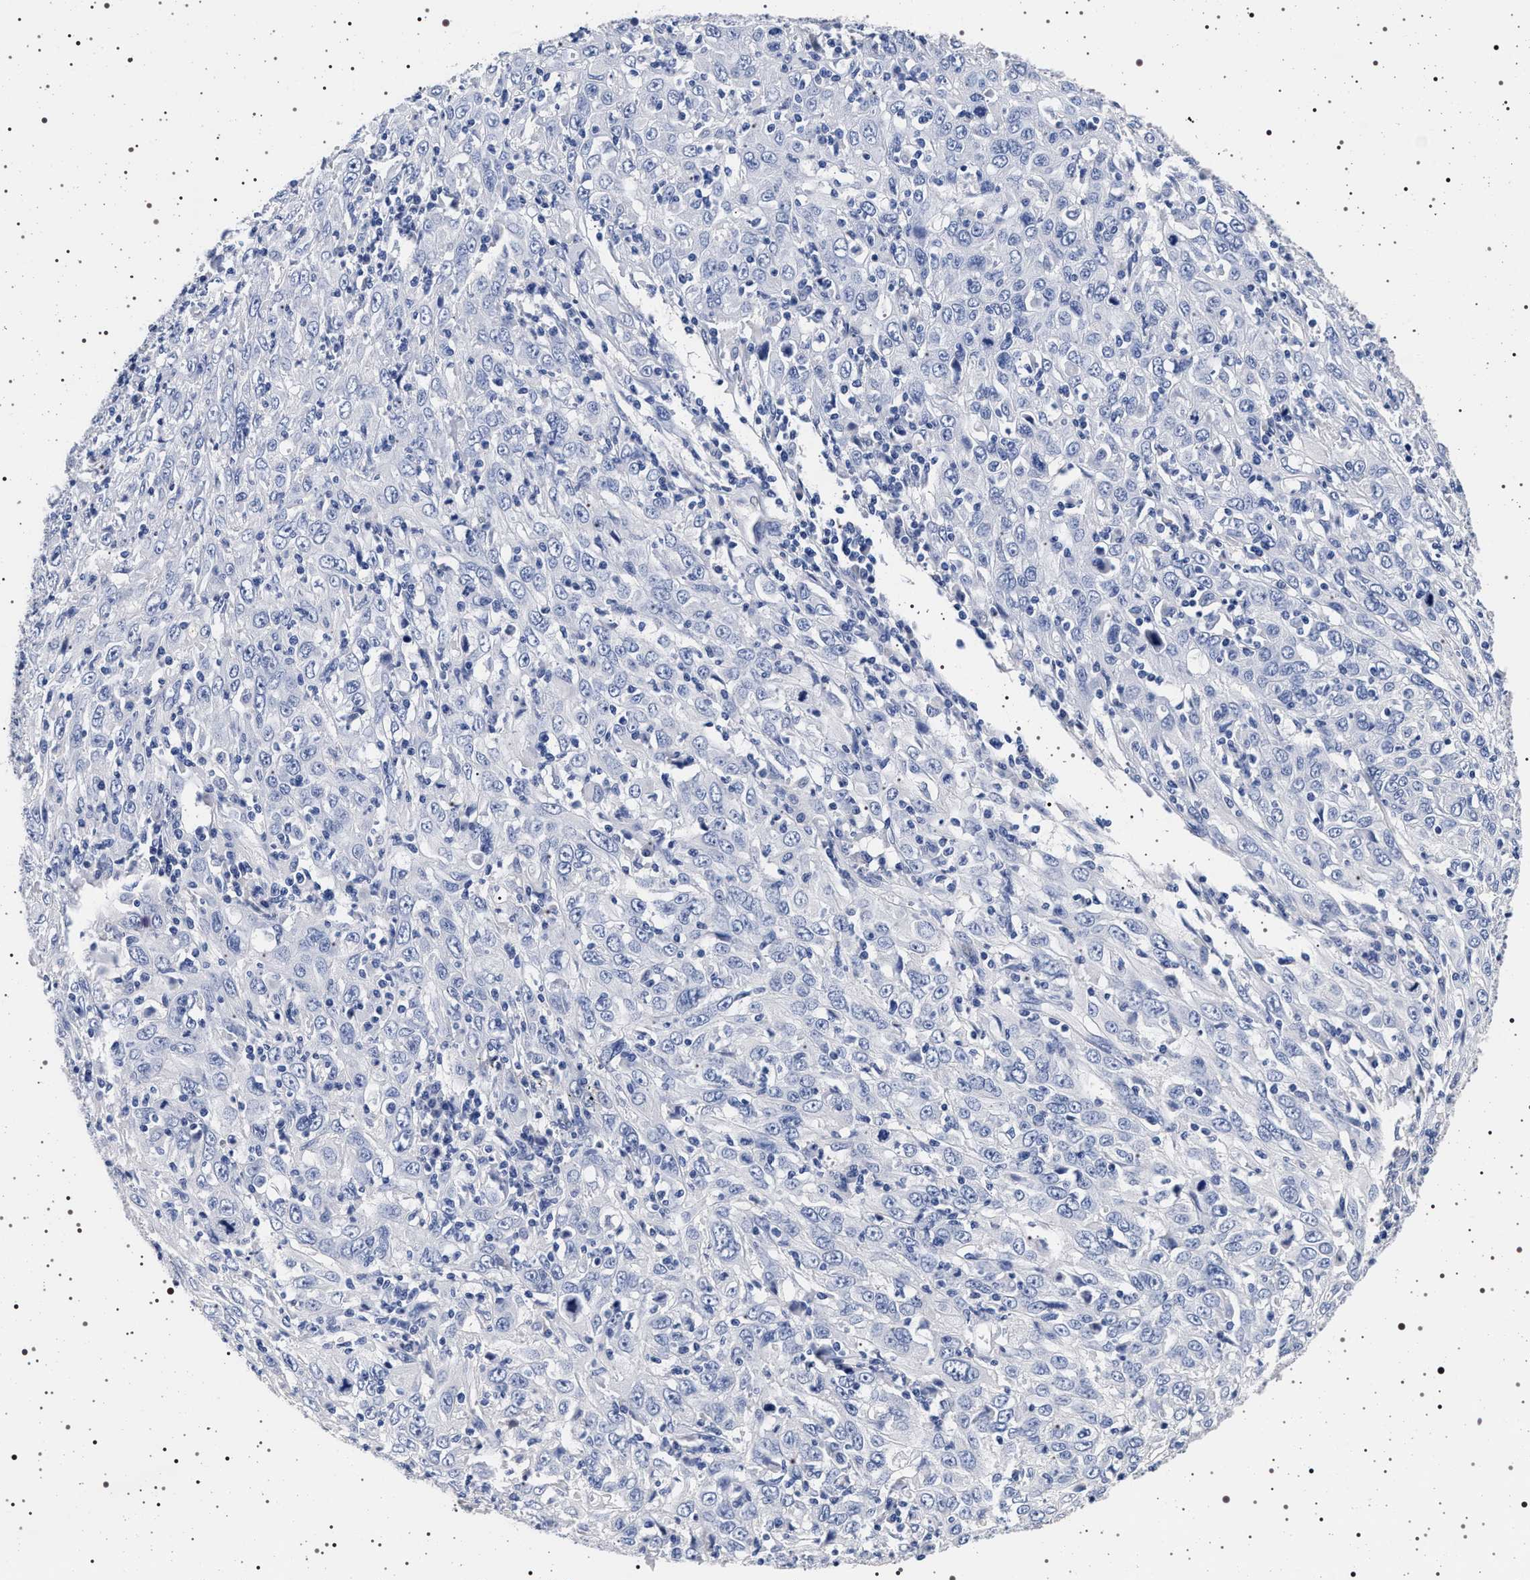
{"staining": {"intensity": "negative", "quantity": "none", "location": "none"}, "tissue": "cervical cancer", "cell_type": "Tumor cells", "image_type": "cancer", "snomed": [{"axis": "morphology", "description": "Squamous cell carcinoma, NOS"}, {"axis": "topography", "description": "Cervix"}], "caption": "This image is of cervical cancer (squamous cell carcinoma) stained with IHC to label a protein in brown with the nuclei are counter-stained blue. There is no expression in tumor cells.", "gene": "MAPK10", "patient": {"sex": "female", "age": 46}}